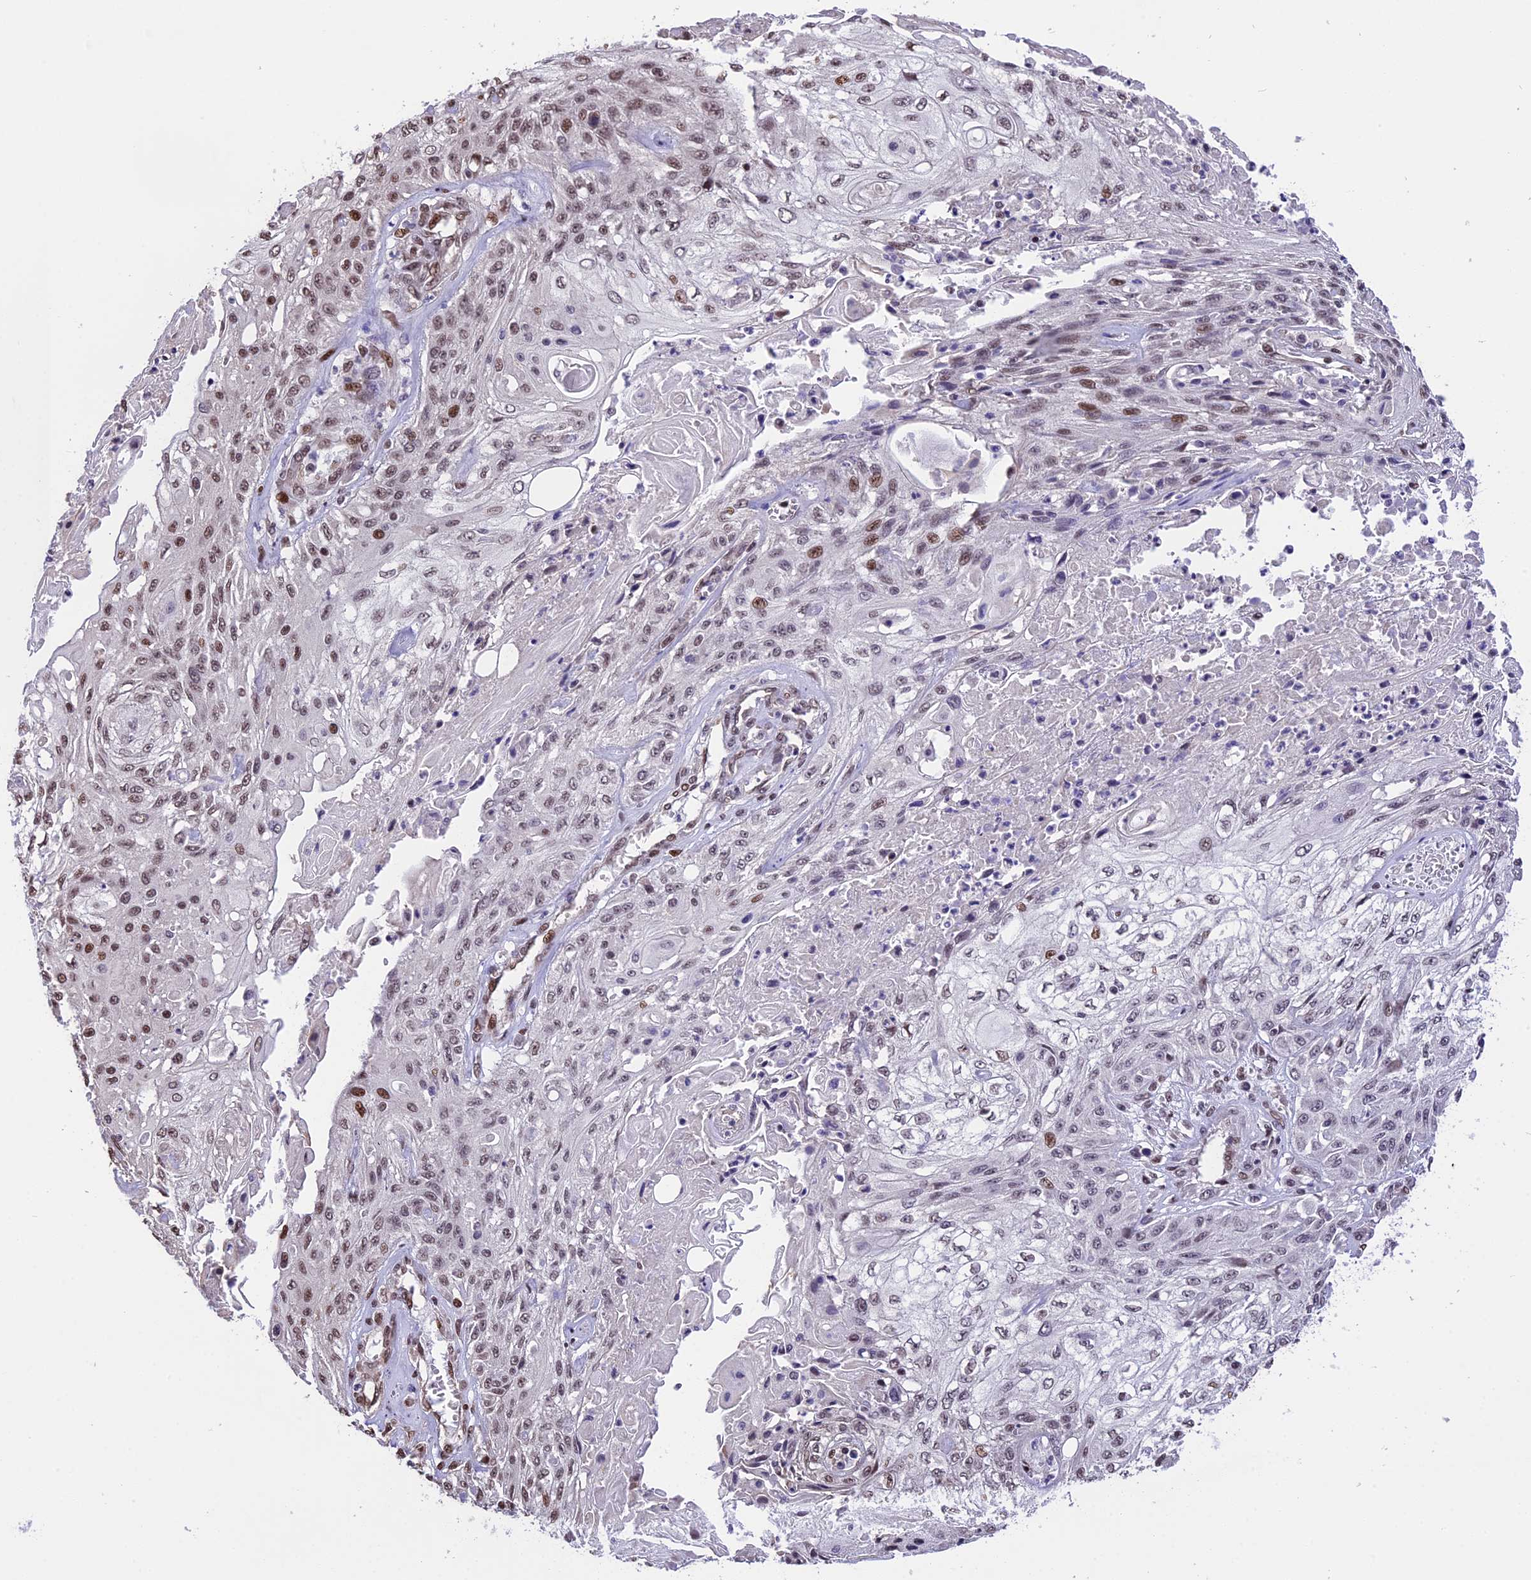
{"staining": {"intensity": "moderate", "quantity": "25%-75%", "location": "nuclear"}, "tissue": "skin cancer", "cell_type": "Tumor cells", "image_type": "cancer", "snomed": [{"axis": "morphology", "description": "Squamous cell carcinoma, NOS"}, {"axis": "morphology", "description": "Squamous cell carcinoma, metastatic, NOS"}, {"axis": "topography", "description": "Skin"}, {"axis": "topography", "description": "Lymph node"}], "caption": "Tumor cells demonstrate medium levels of moderate nuclear positivity in approximately 25%-75% of cells in human skin squamous cell carcinoma. The staining was performed using DAB (3,3'-diaminobenzidine), with brown indicating positive protein expression. Nuclei are stained blue with hematoxylin.", "gene": "POLR3E", "patient": {"sex": "male", "age": 75}}